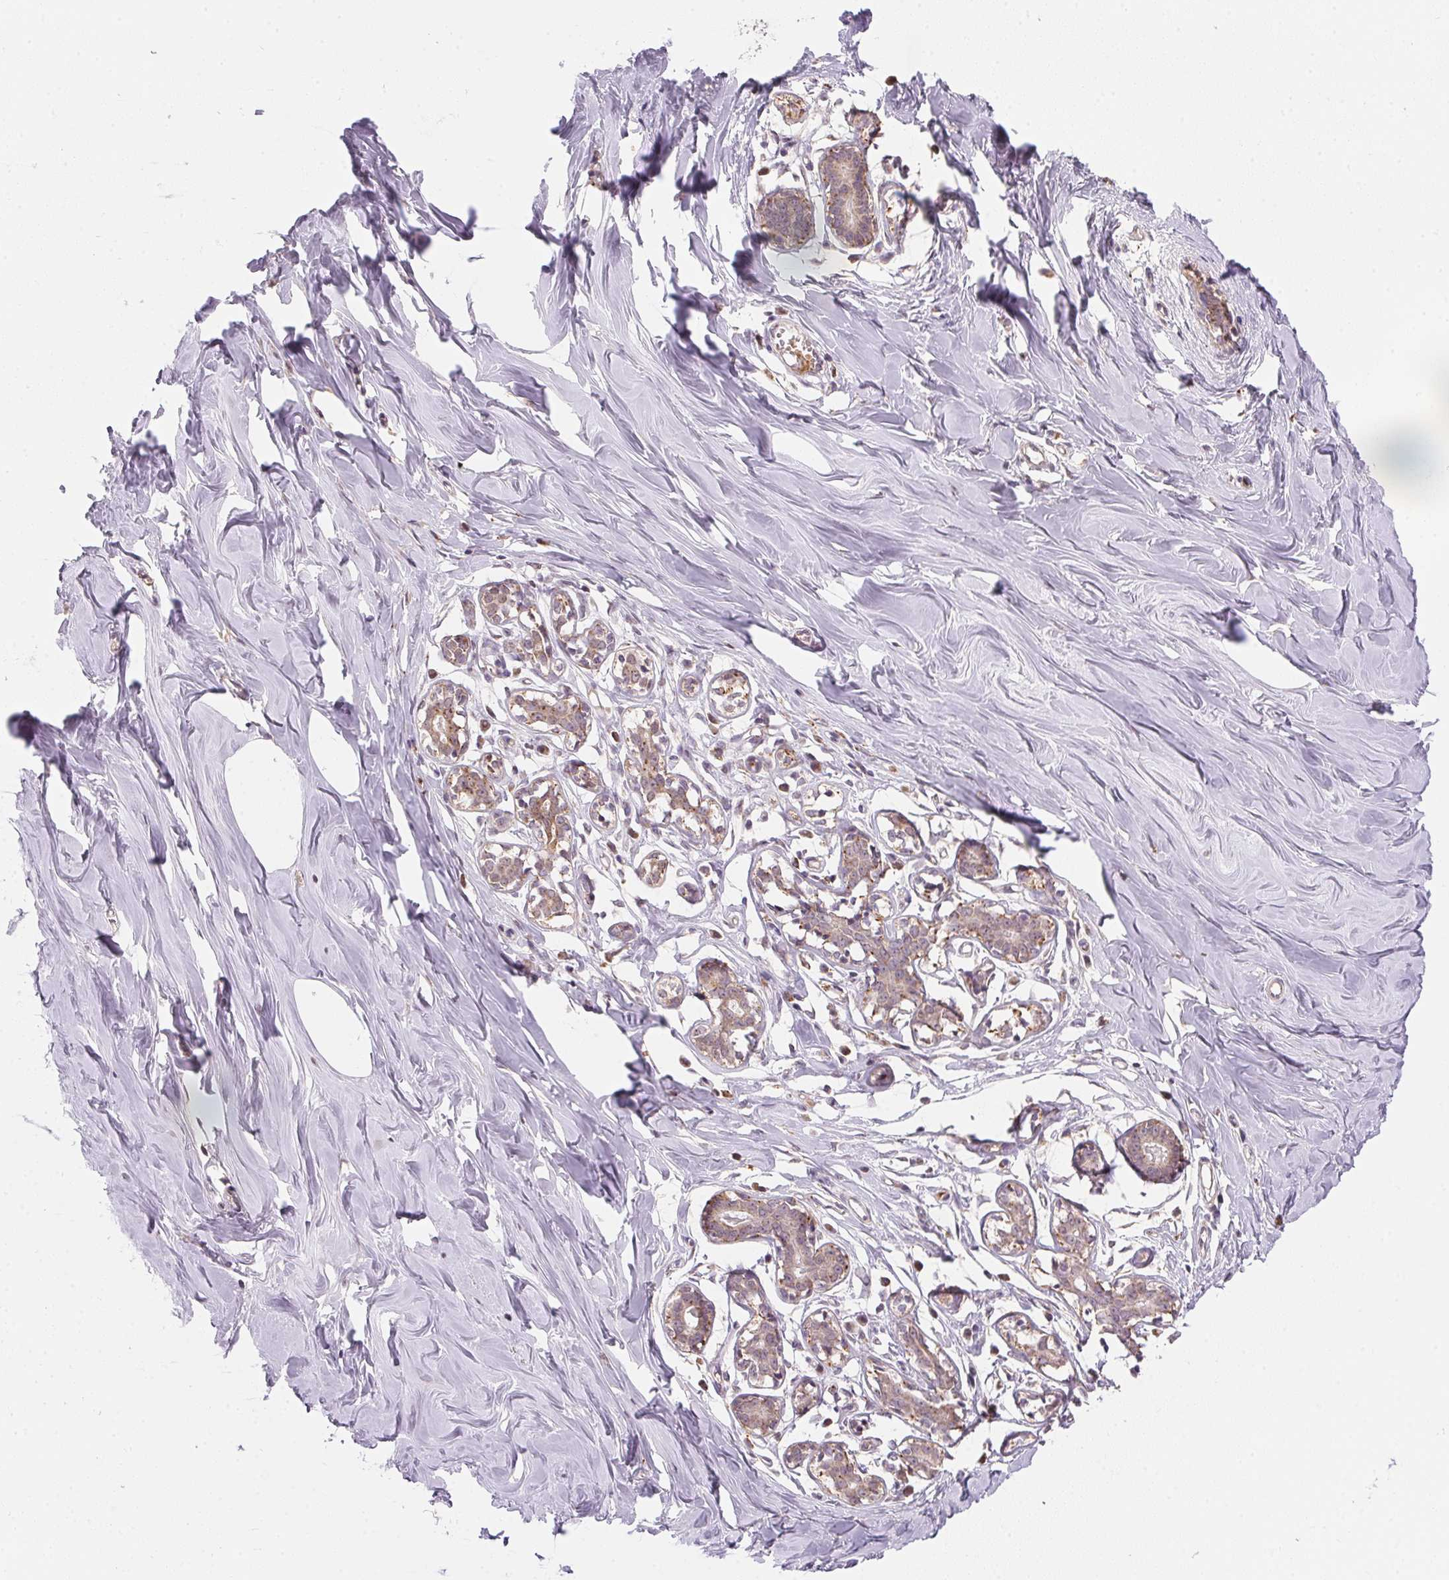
{"staining": {"intensity": "negative", "quantity": "none", "location": "none"}, "tissue": "breast", "cell_type": "Adipocytes", "image_type": "normal", "snomed": [{"axis": "morphology", "description": "Normal tissue, NOS"}, {"axis": "topography", "description": "Breast"}], "caption": "An image of breast stained for a protein shows no brown staining in adipocytes. (Stains: DAB immunohistochemistry (IHC) with hematoxylin counter stain, Microscopy: brightfield microscopy at high magnification).", "gene": "METTL13", "patient": {"sex": "female", "age": 27}}